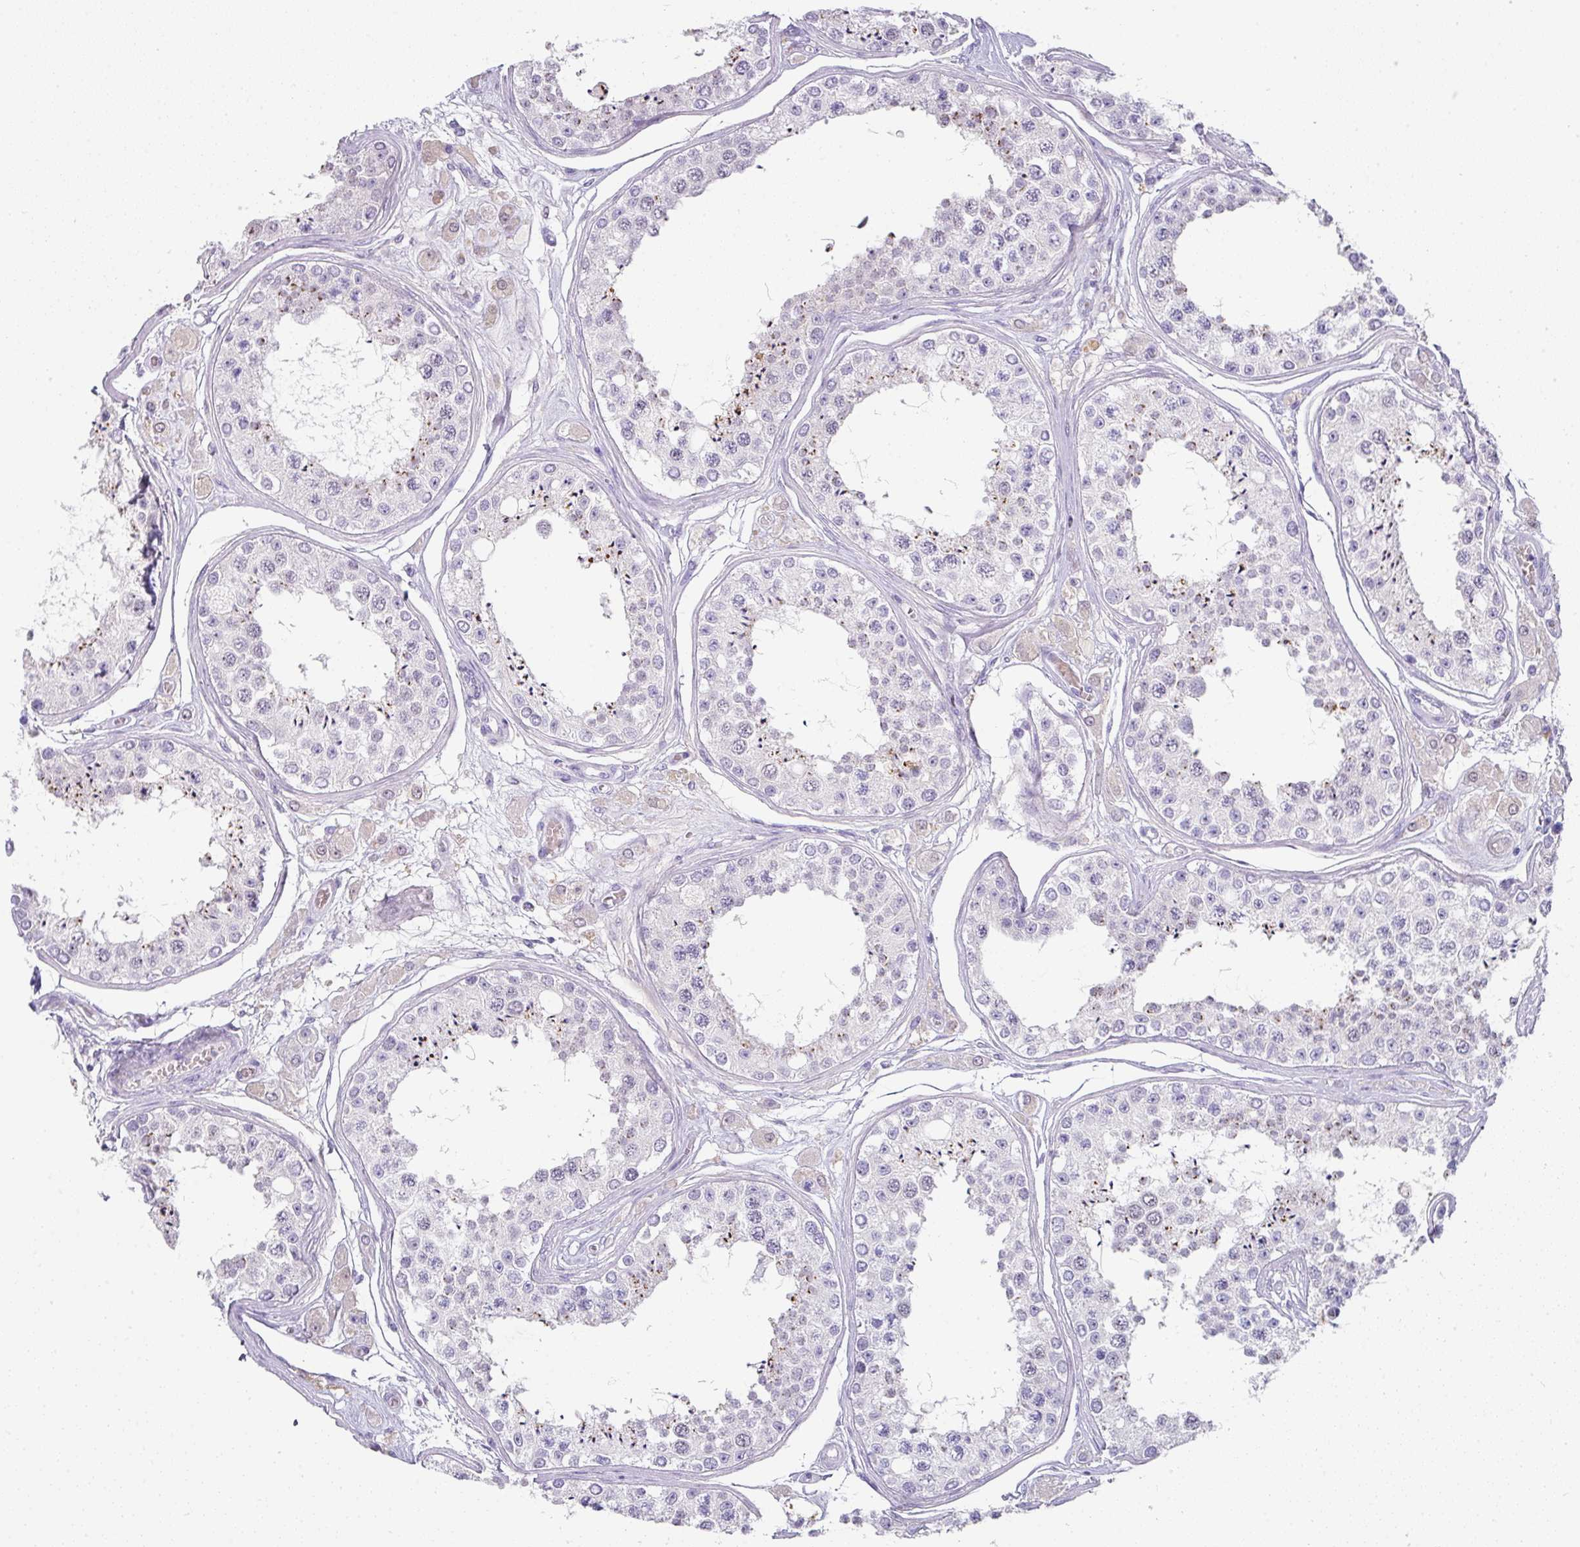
{"staining": {"intensity": "strong", "quantity": "<25%", "location": "cytoplasmic/membranous,nuclear"}, "tissue": "testis", "cell_type": "Cells in seminiferous ducts", "image_type": "normal", "snomed": [{"axis": "morphology", "description": "Normal tissue, NOS"}, {"axis": "topography", "description": "Testis"}], "caption": "Protein expression analysis of unremarkable human testis reveals strong cytoplasmic/membranous,nuclear expression in about <25% of cells in seminiferous ducts. (DAB IHC, brown staining for protein, blue staining for nuclei).", "gene": "OR52N1", "patient": {"sex": "male", "age": 25}}